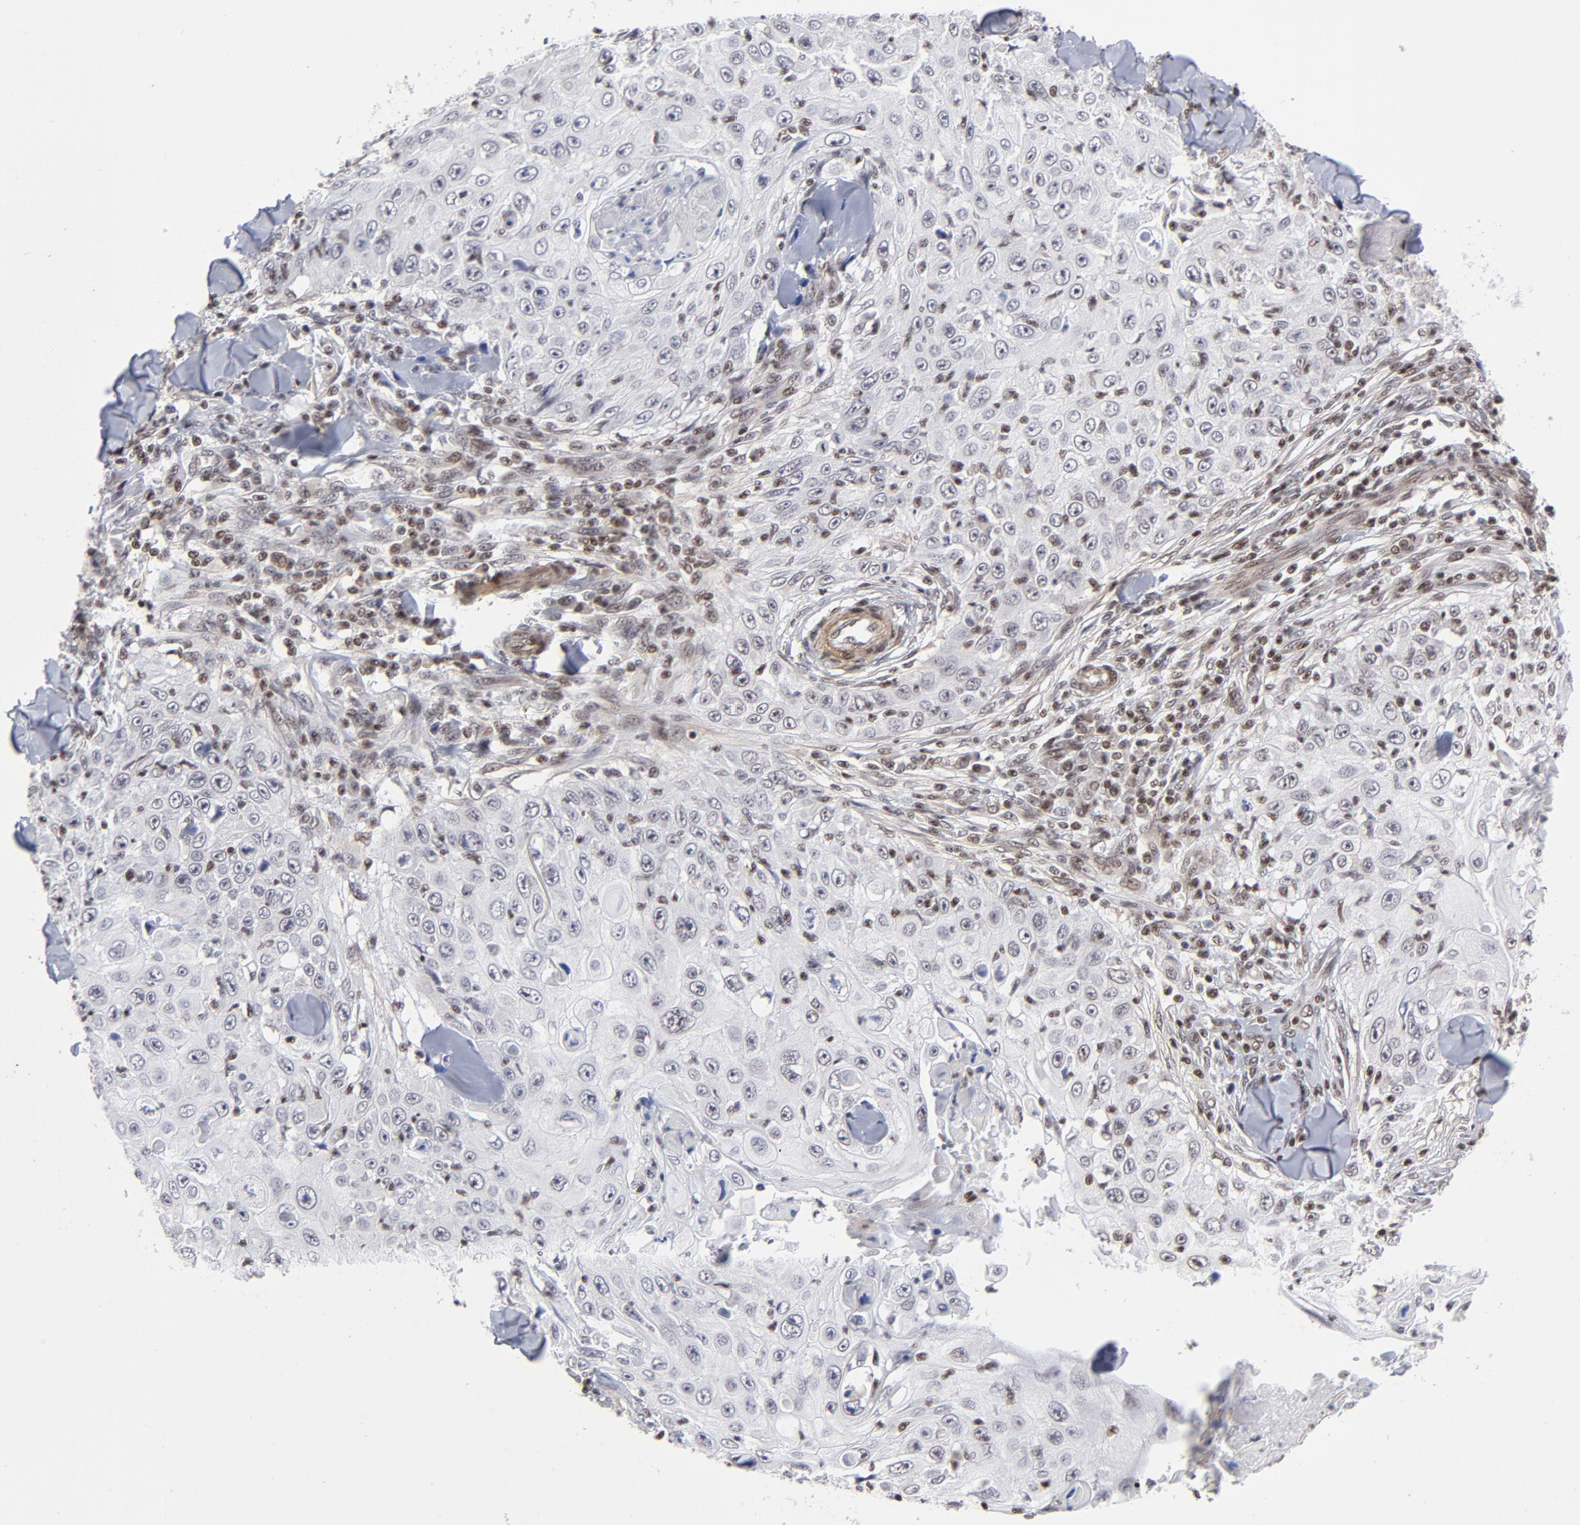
{"staining": {"intensity": "moderate", "quantity": "25%-75%", "location": "nuclear"}, "tissue": "skin cancer", "cell_type": "Tumor cells", "image_type": "cancer", "snomed": [{"axis": "morphology", "description": "Squamous cell carcinoma, NOS"}, {"axis": "topography", "description": "Skin"}], "caption": "Skin cancer (squamous cell carcinoma) stained with IHC shows moderate nuclear expression in about 25%-75% of tumor cells.", "gene": "CTCF", "patient": {"sex": "male", "age": 86}}